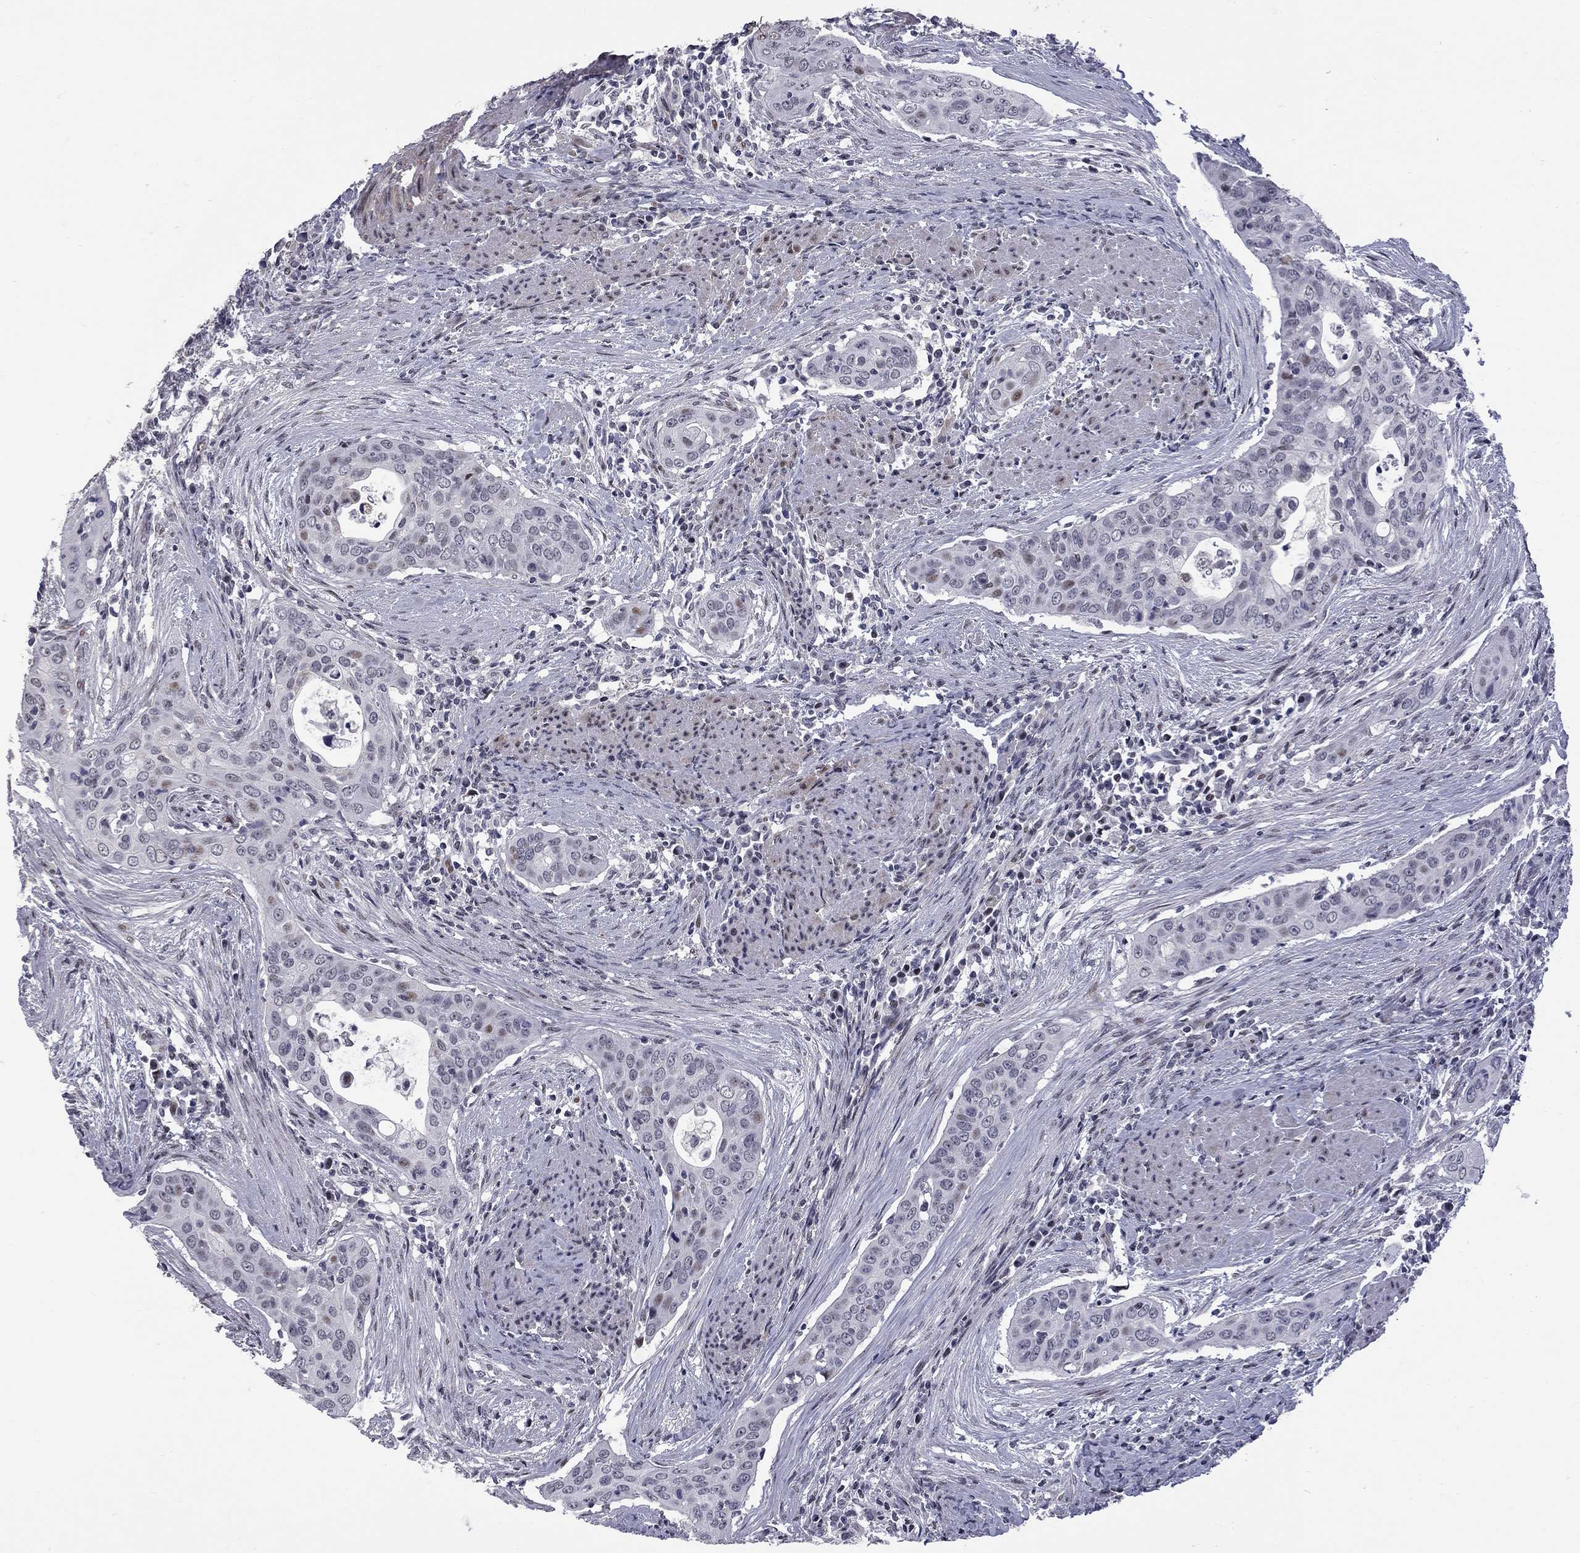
{"staining": {"intensity": "weak", "quantity": "<25%", "location": "nuclear"}, "tissue": "urothelial cancer", "cell_type": "Tumor cells", "image_type": "cancer", "snomed": [{"axis": "morphology", "description": "Urothelial carcinoma, High grade"}, {"axis": "topography", "description": "Urinary bladder"}], "caption": "A micrograph of human urothelial cancer is negative for staining in tumor cells.", "gene": "ZNF154", "patient": {"sex": "male", "age": 82}}